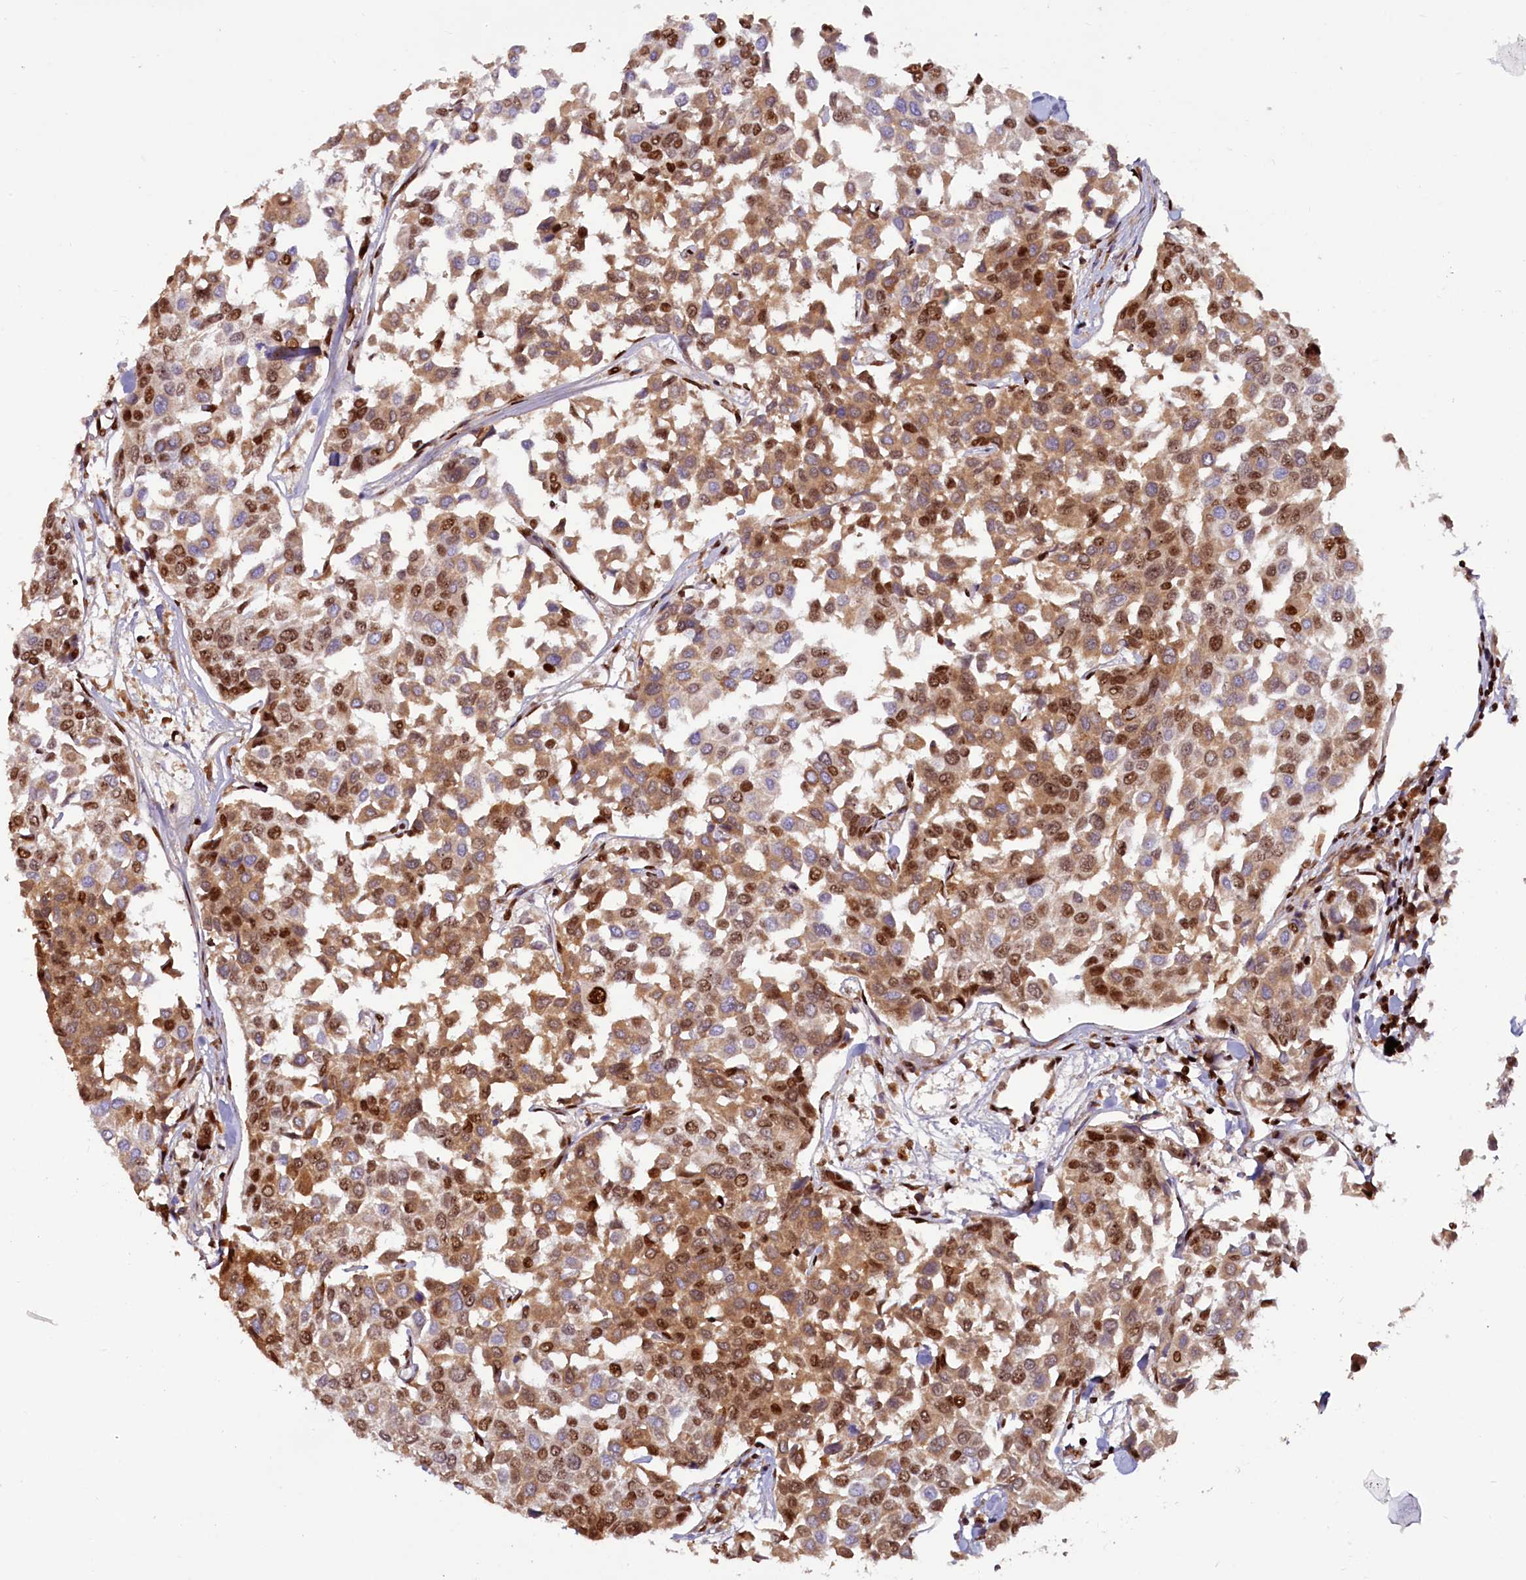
{"staining": {"intensity": "moderate", "quantity": ">75%", "location": "cytoplasmic/membranous,nuclear"}, "tissue": "breast cancer", "cell_type": "Tumor cells", "image_type": "cancer", "snomed": [{"axis": "morphology", "description": "Duct carcinoma"}, {"axis": "topography", "description": "Breast"}], "caption": "This is a photomicrograph of immunohistochemistry staining of intraductal carcinoma (breast), which shows moderate staining in the cytoplasmic/membranous and nuclear of tumor cells.", "gene": "TCOF1", "patient": {"sex": "female", "age": 55}}